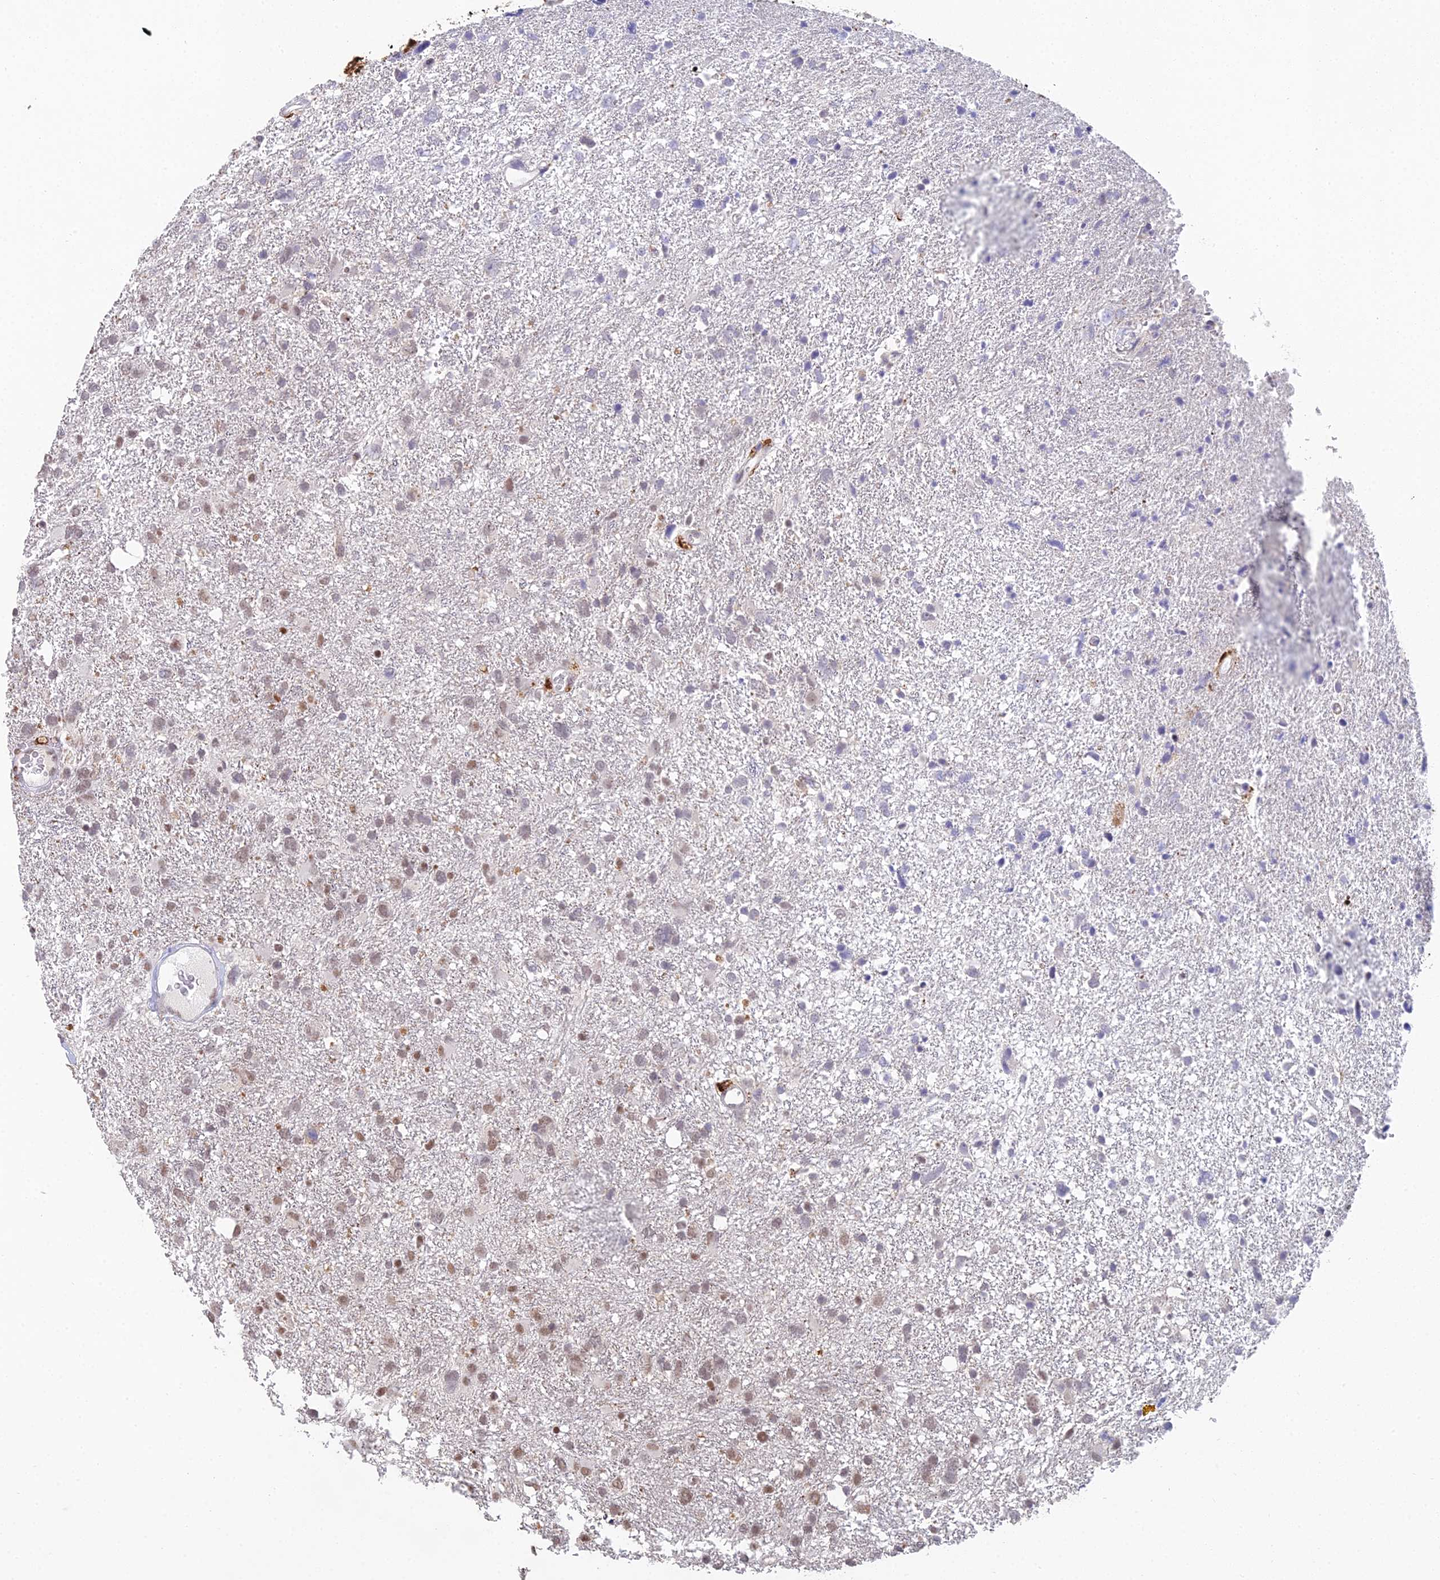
{"staining": {"intensity": "weak", "quantity": "25%-75%", "location": "nuclear"}, "tissue": "glioma", "cell_type": "Tumor cells", "image_type": "cancer", "snomed": [{"axis": "morphology", "description": "Glioma, malignant, High grade"}, {"axis": "topography", "description": "Brain"}], "caption": "DAB immunohistochemical staining of human malignant high-grade glioma demonstrates weak nuclear protein staining in approximately 25%-75% of tumor cells. (IHC, brightfield microscopy, high magnification).", "gene": "ABHD17A", "patient": {"sex": "male", "age": 61}}